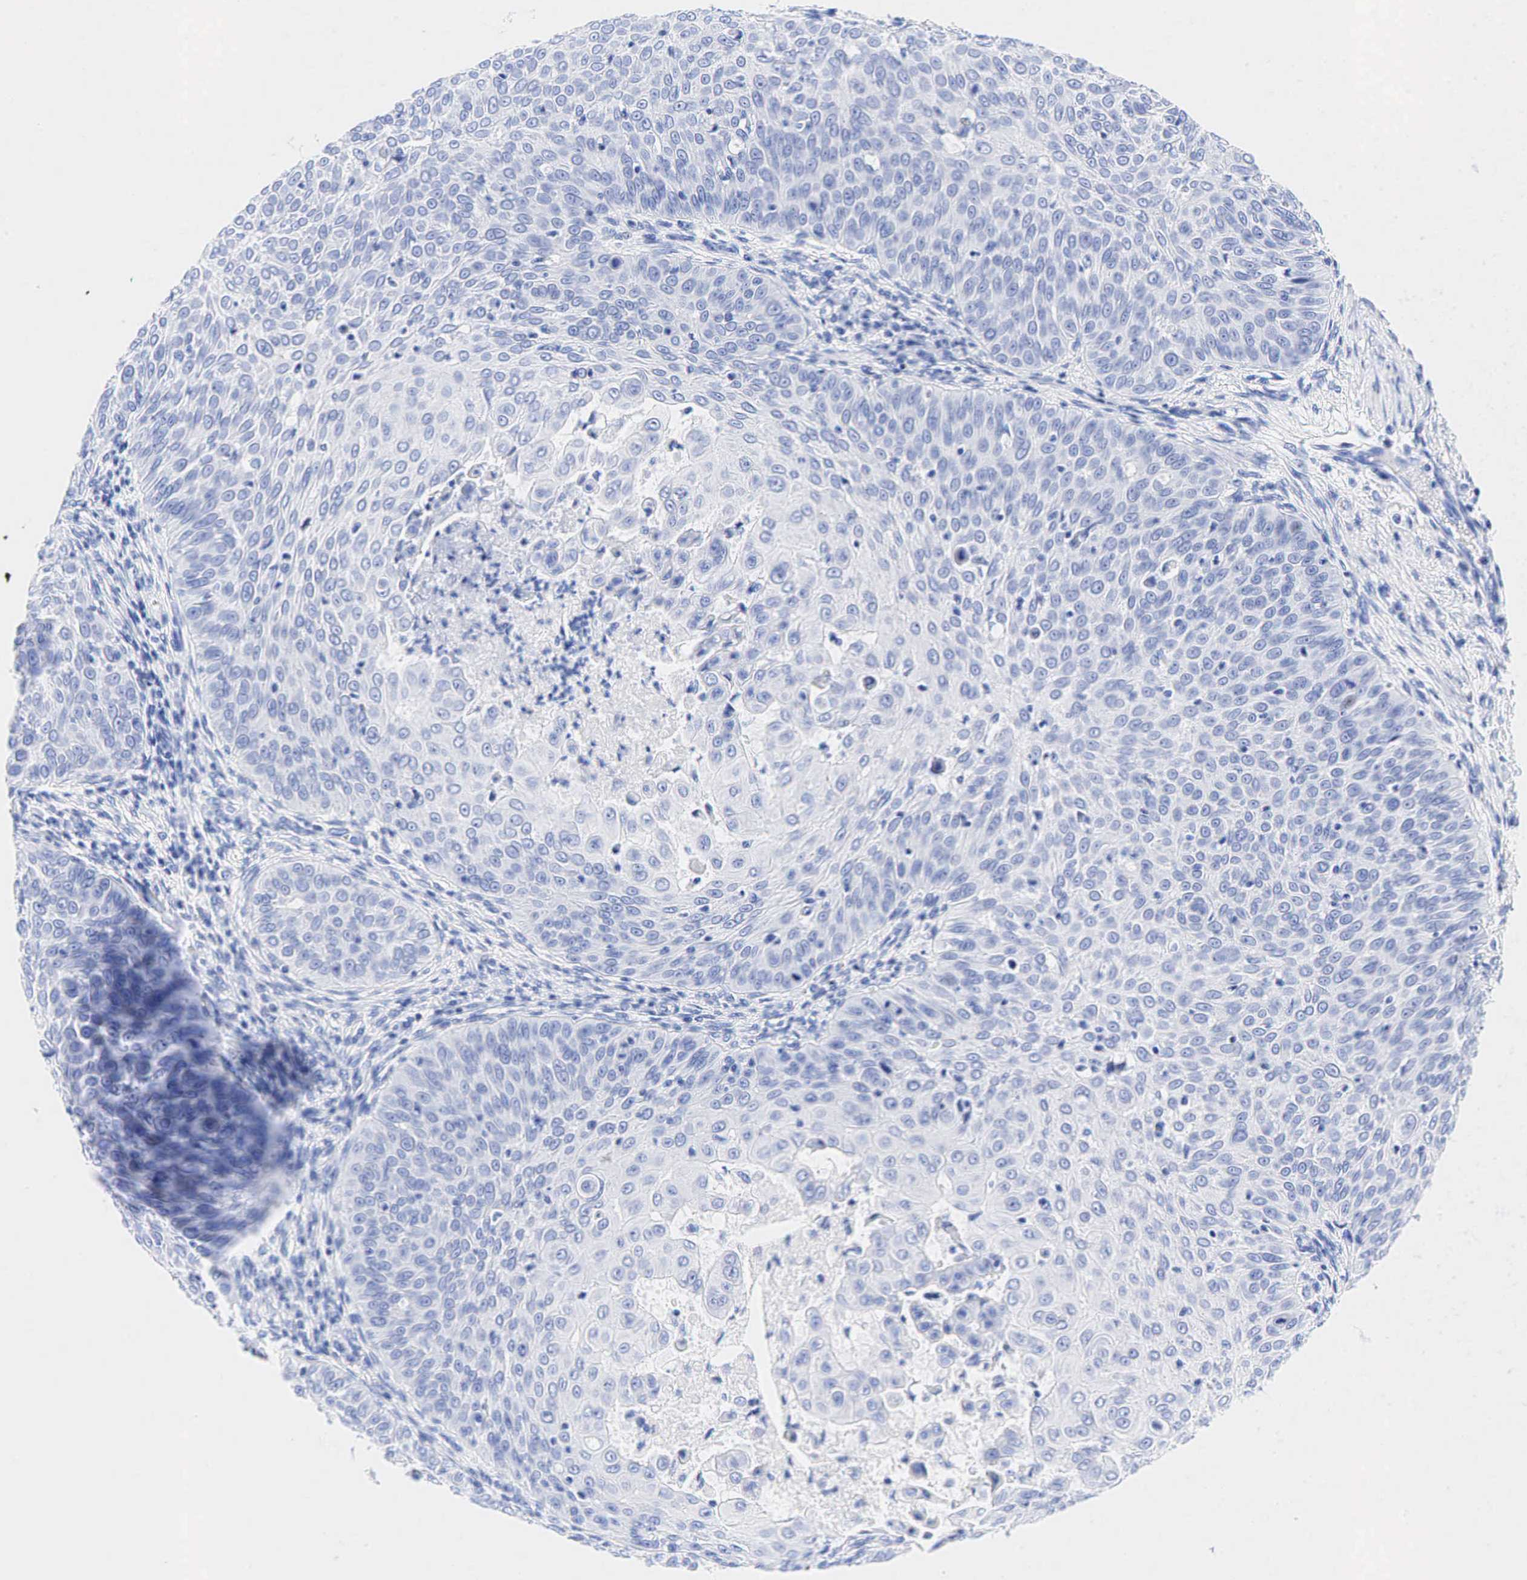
{"staining": {"intensity": "negative", "quantity": "none", "location": "none"}, "tissue": "skin cancer", "cell_type": "Tumor cells", "image_type": "cancer", "snomed": [{"axis": "morphology", "description": "Squamous cell carcinoma, NOS"}, {"axis": "topography", "description": "Skin"}], "caption": "Skin cancer was stained to show a protein in brown. There is no significant positivity in tumor cells.", "gene": "ESR1", "patient": {"sex": "male", "age": 82}}